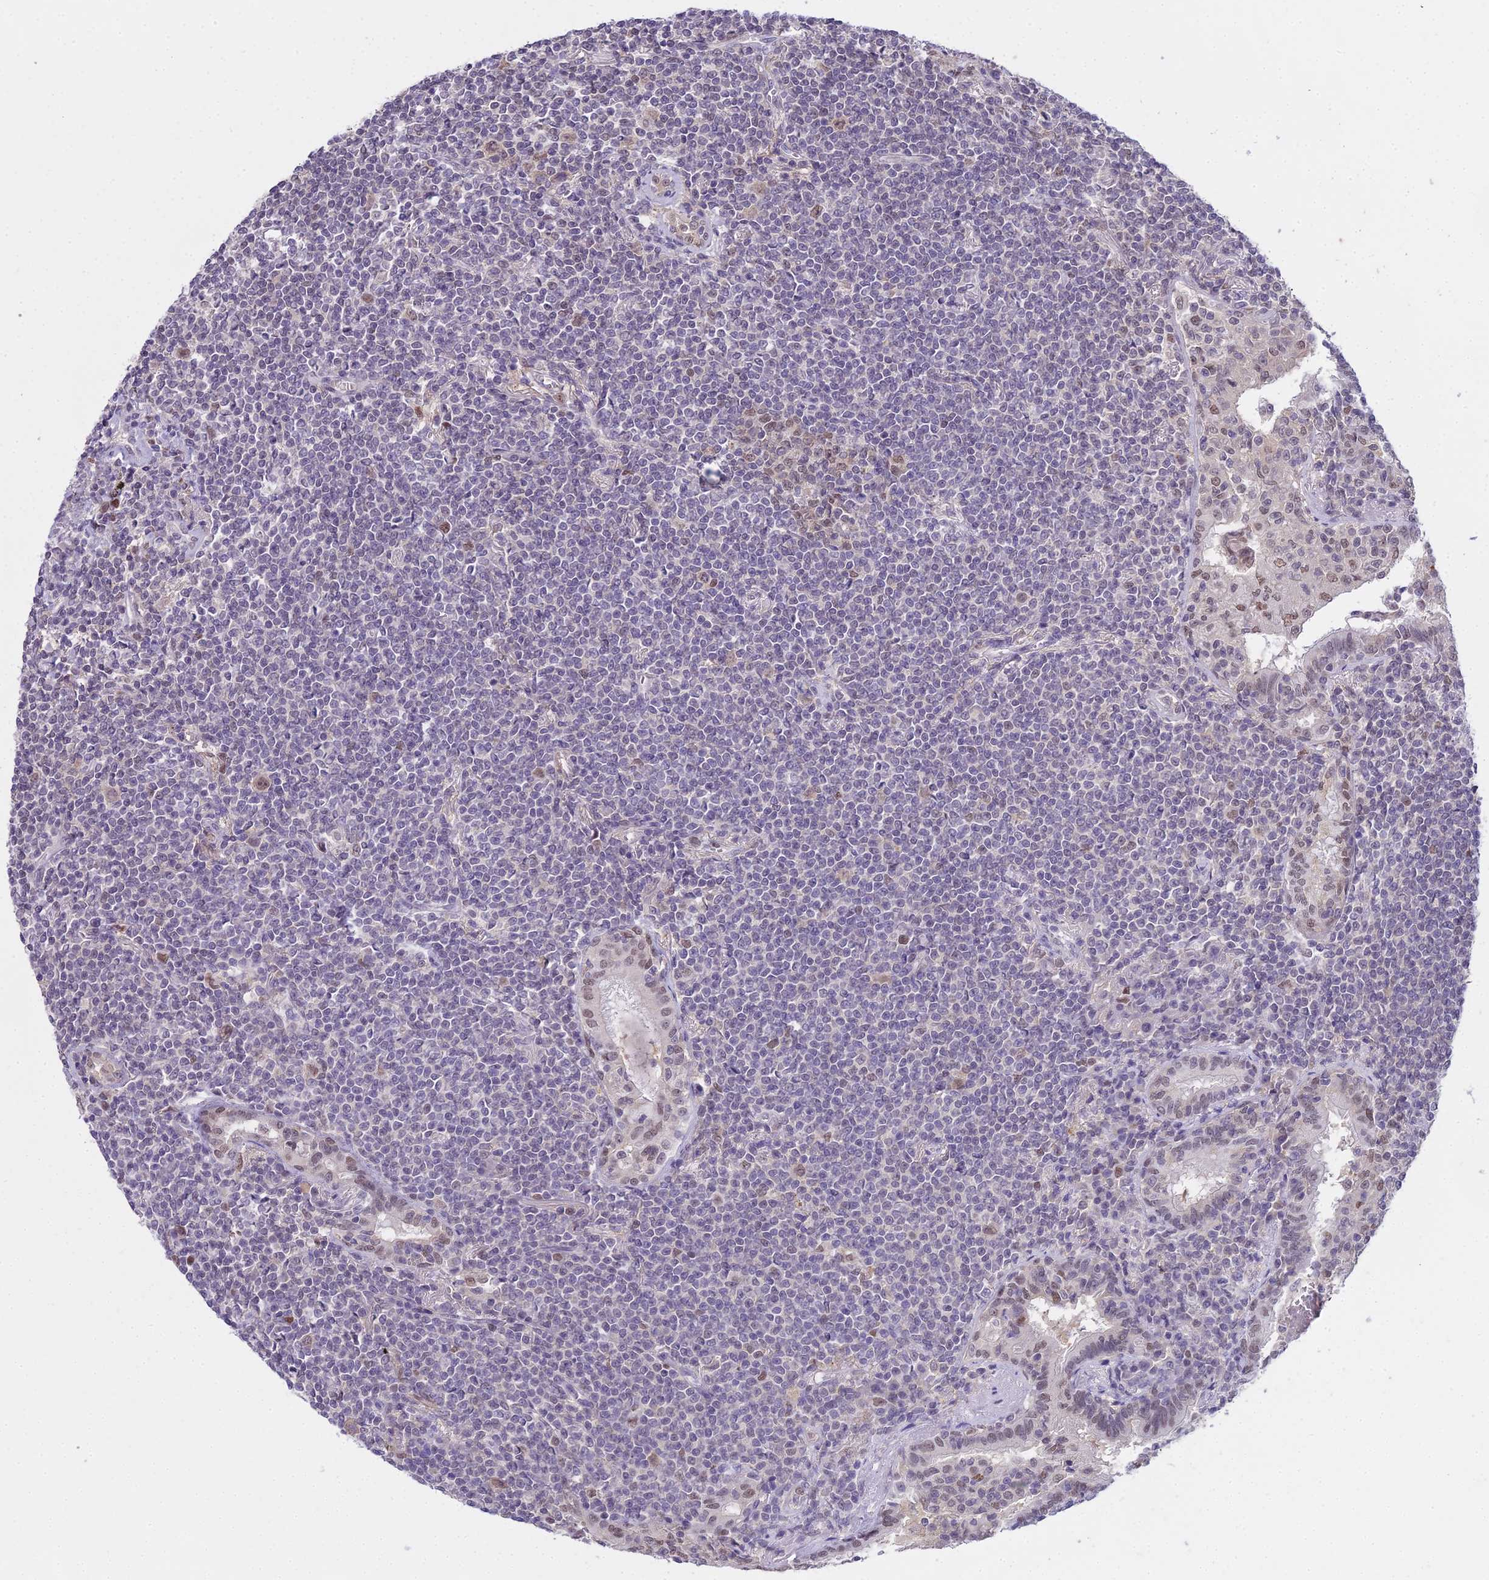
{"staining": {"intensity": "negative", "quantity": "none", "location": "none"}, "tissue": "lymphoma", "cell_type": "Tumor cells", "image_type": "cancer", "snomed": [{"axis": "morphology", "description": "Malignant lymphoma, non-Hodgkin's type, Low grade"}, {"axis": "topography", "description": "Lung"}], "caption": "Image shows no significant protein staining in tumor cells of low-grade malignant lymphoma, non-Hodgkin's type.", "gene": "MAT2A", "patient": {"sex": "female", "age": 71}}